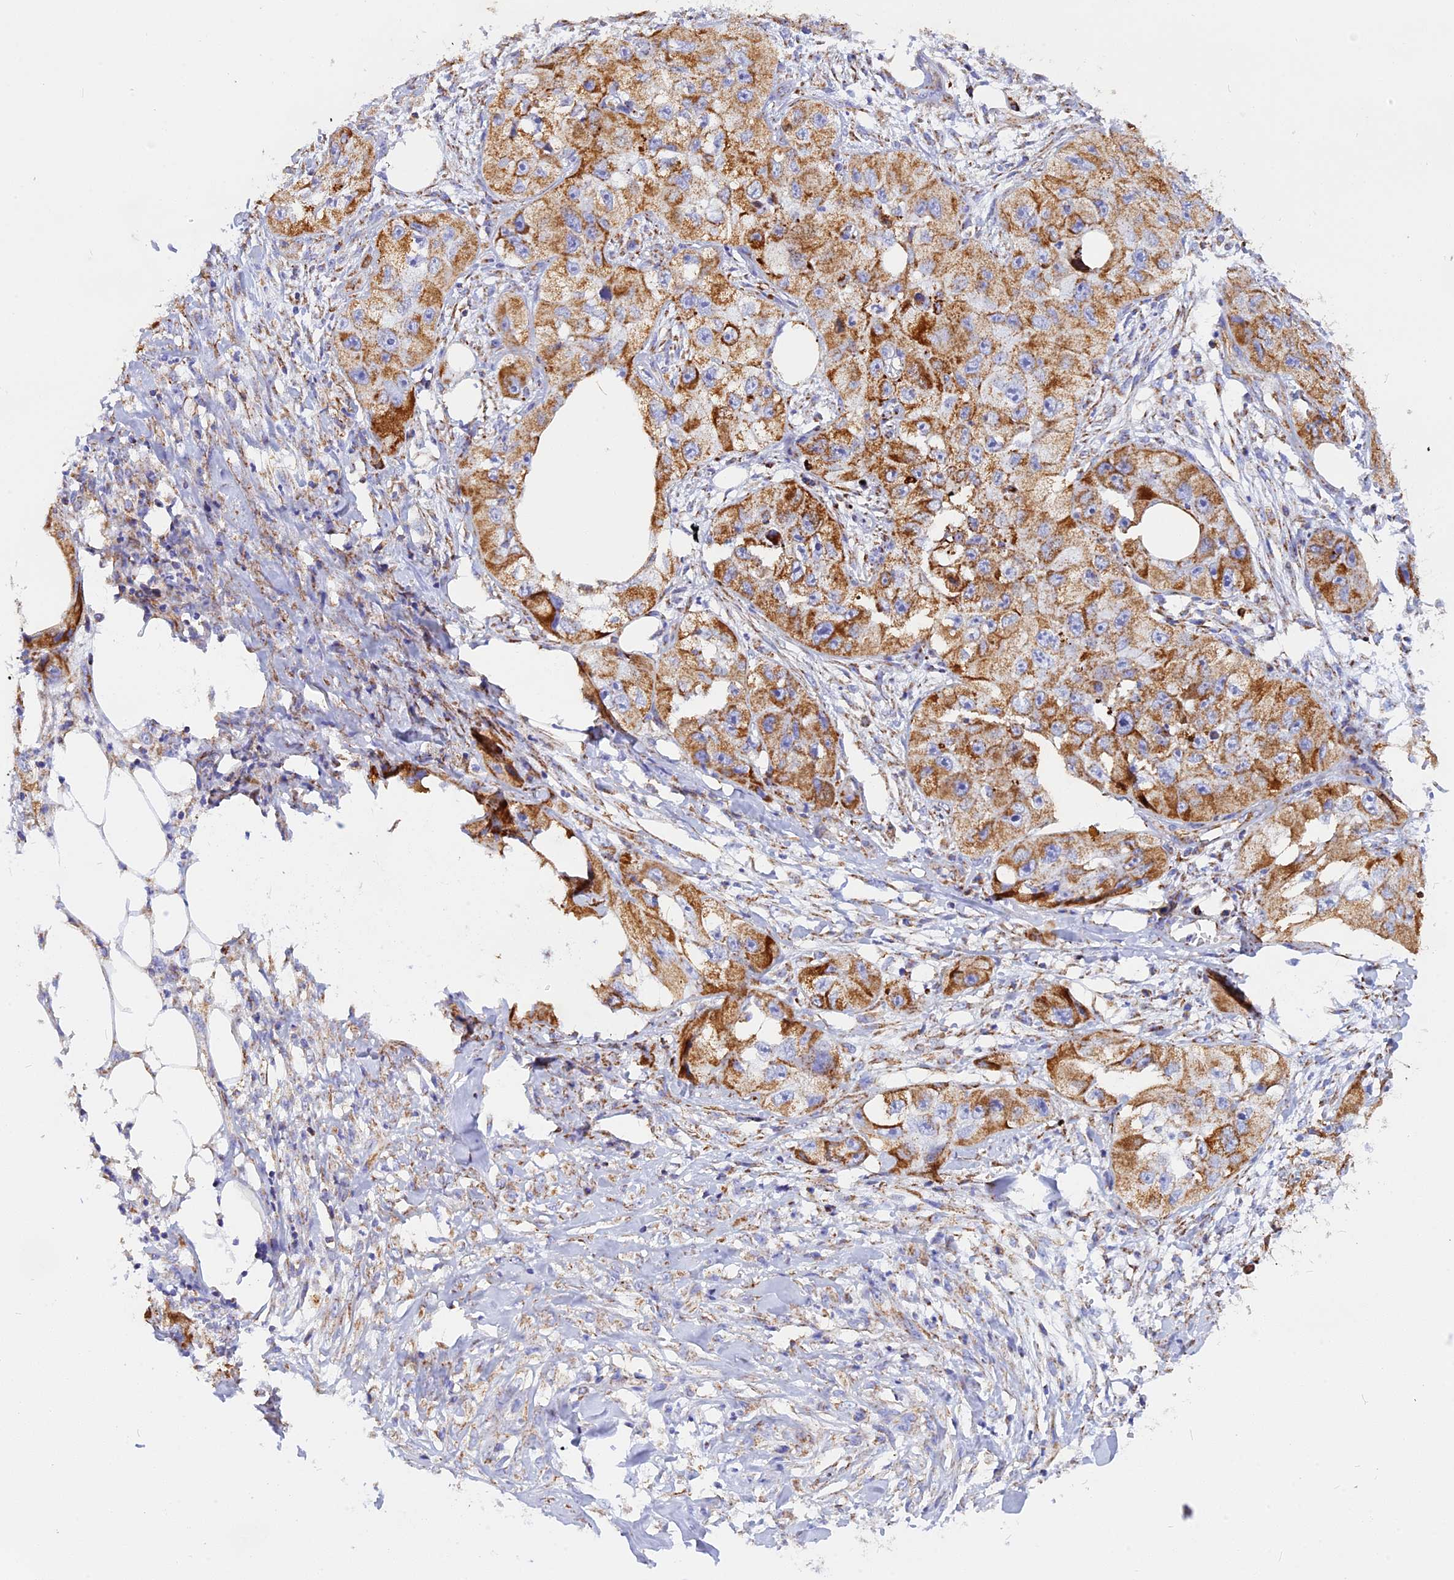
{"staining": {"intensity": "moderate", "quantity": ">75%", "location": "cytoplasmic/membranous"}, "tissue": "skin cancer", "cell_type": "Tumor cells", "image_type": "cancer", "snomed": [{"axis": "morphology", "description": "Squamous cell carcinoma, NOS"}, {"axis": "topography", "description": "Skin"}, {"axis": "topography", "description": "Subcutis"}], "caption": "Squamous cell carcinoma (skin) was stained to show a protein in brown. There is medium levels of moderate cytoplasmic/membranous expression in approximately >75% of tumor cells.", "gene": "VDAC2", "patient": {"sex": "male", "age": 73}}